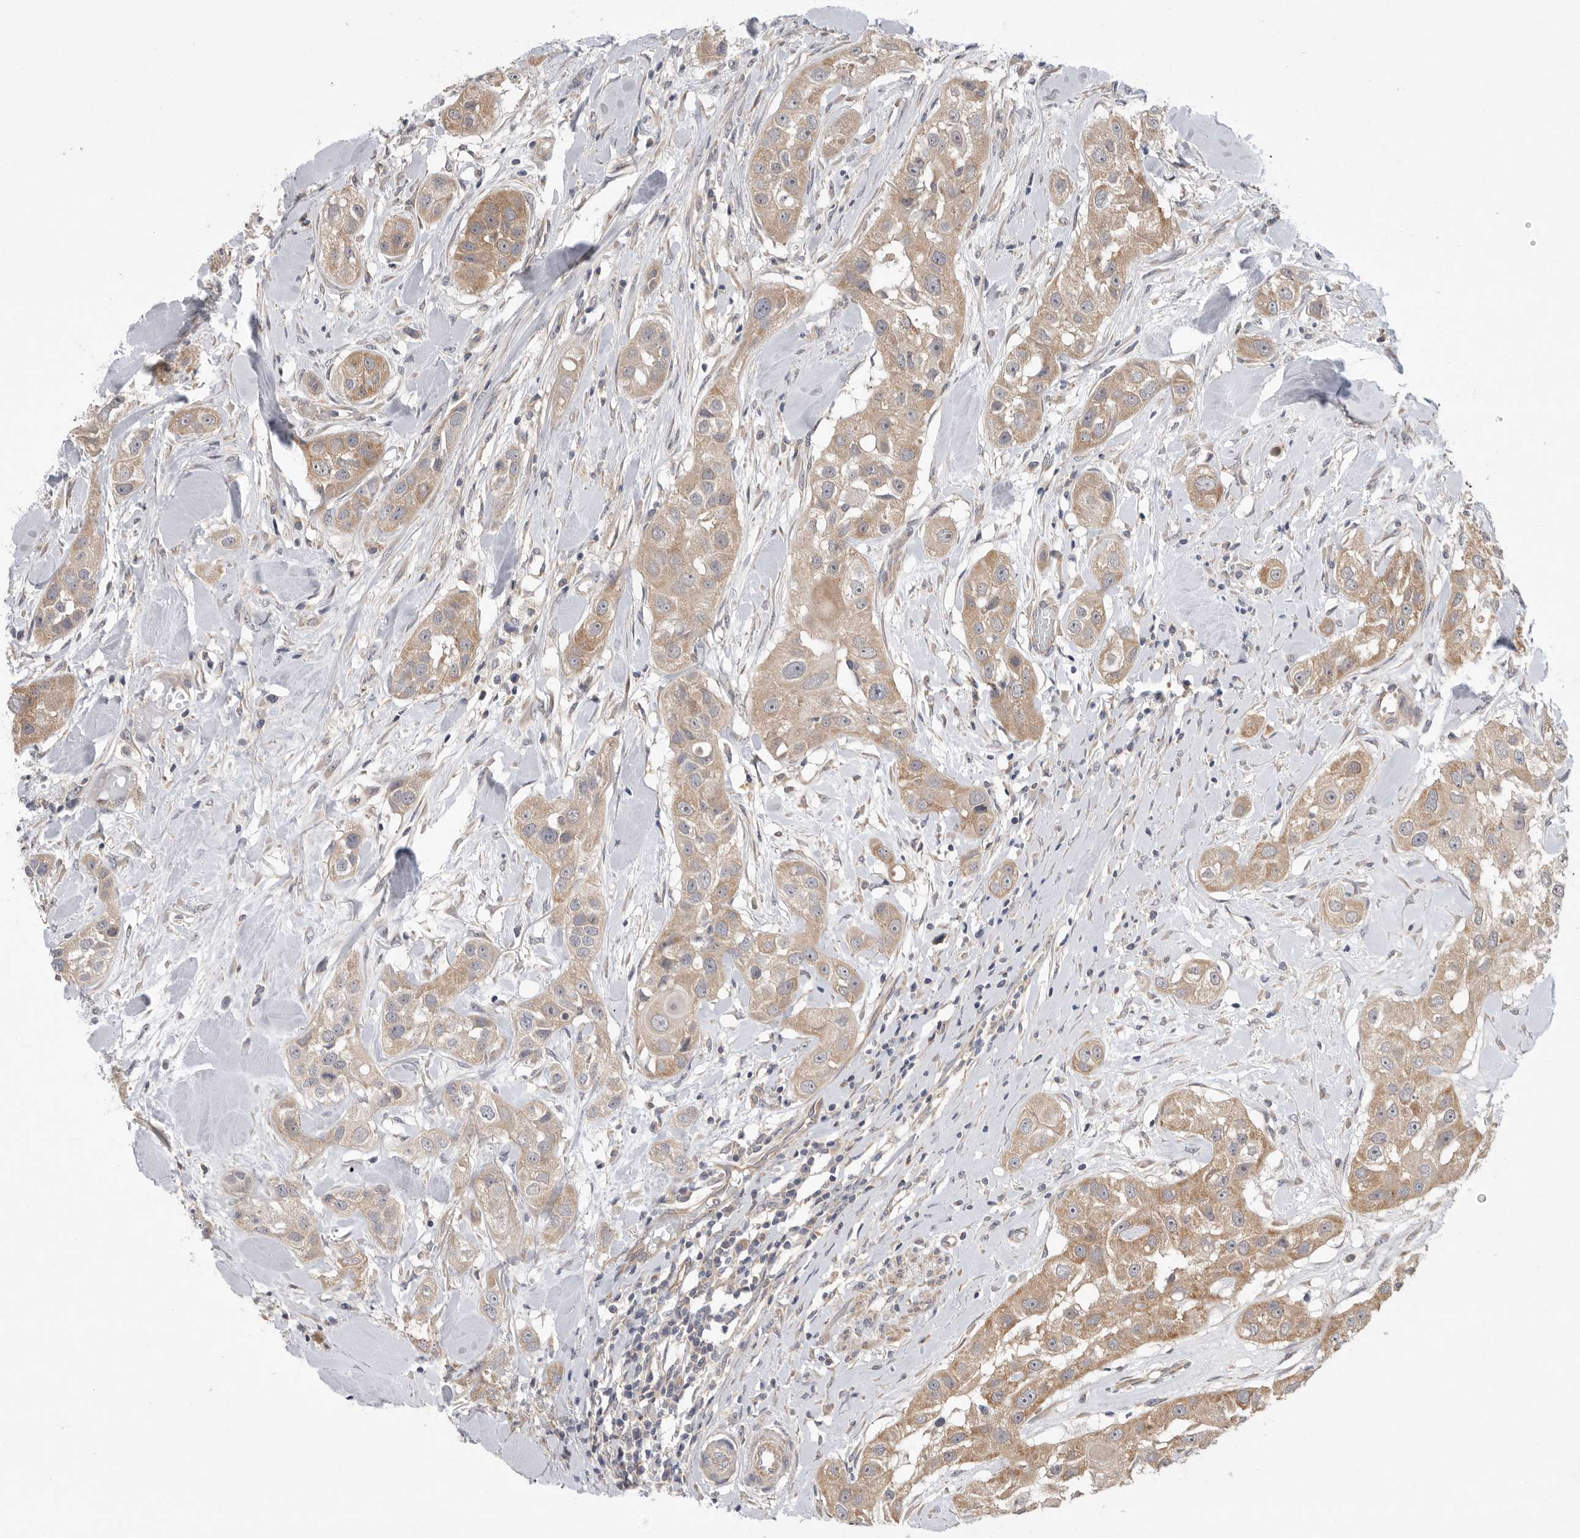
{"staining": {"intensity": "moderate", "quantity": ">75%", "location": "cytoplasmic/membranous"}, "tissue": "head and neck cancer", "cell_type": "Tumor cells", "image_type": "cancer", "snomed": [{"axis": "morphology", "description": "Normal tissue, NOS"}, {"axis": "morphology", "description": "Squamous cell carcinoma, NOS"}, {"axis": "topography", "description": "Skeletal muscle"}, {"axis": "topography", "description": "Head-Neck"}], "caption": "This histopathology image reveals head and neck cancer stained with IHC to label a protein in brown. The cytoplasmic/membranous of tumor cells show moderate positivity for the protein. Nuclei are counter-stained blue.", "gene": "MTFR1L", "patient": {"sex": "male", "age": 51}}